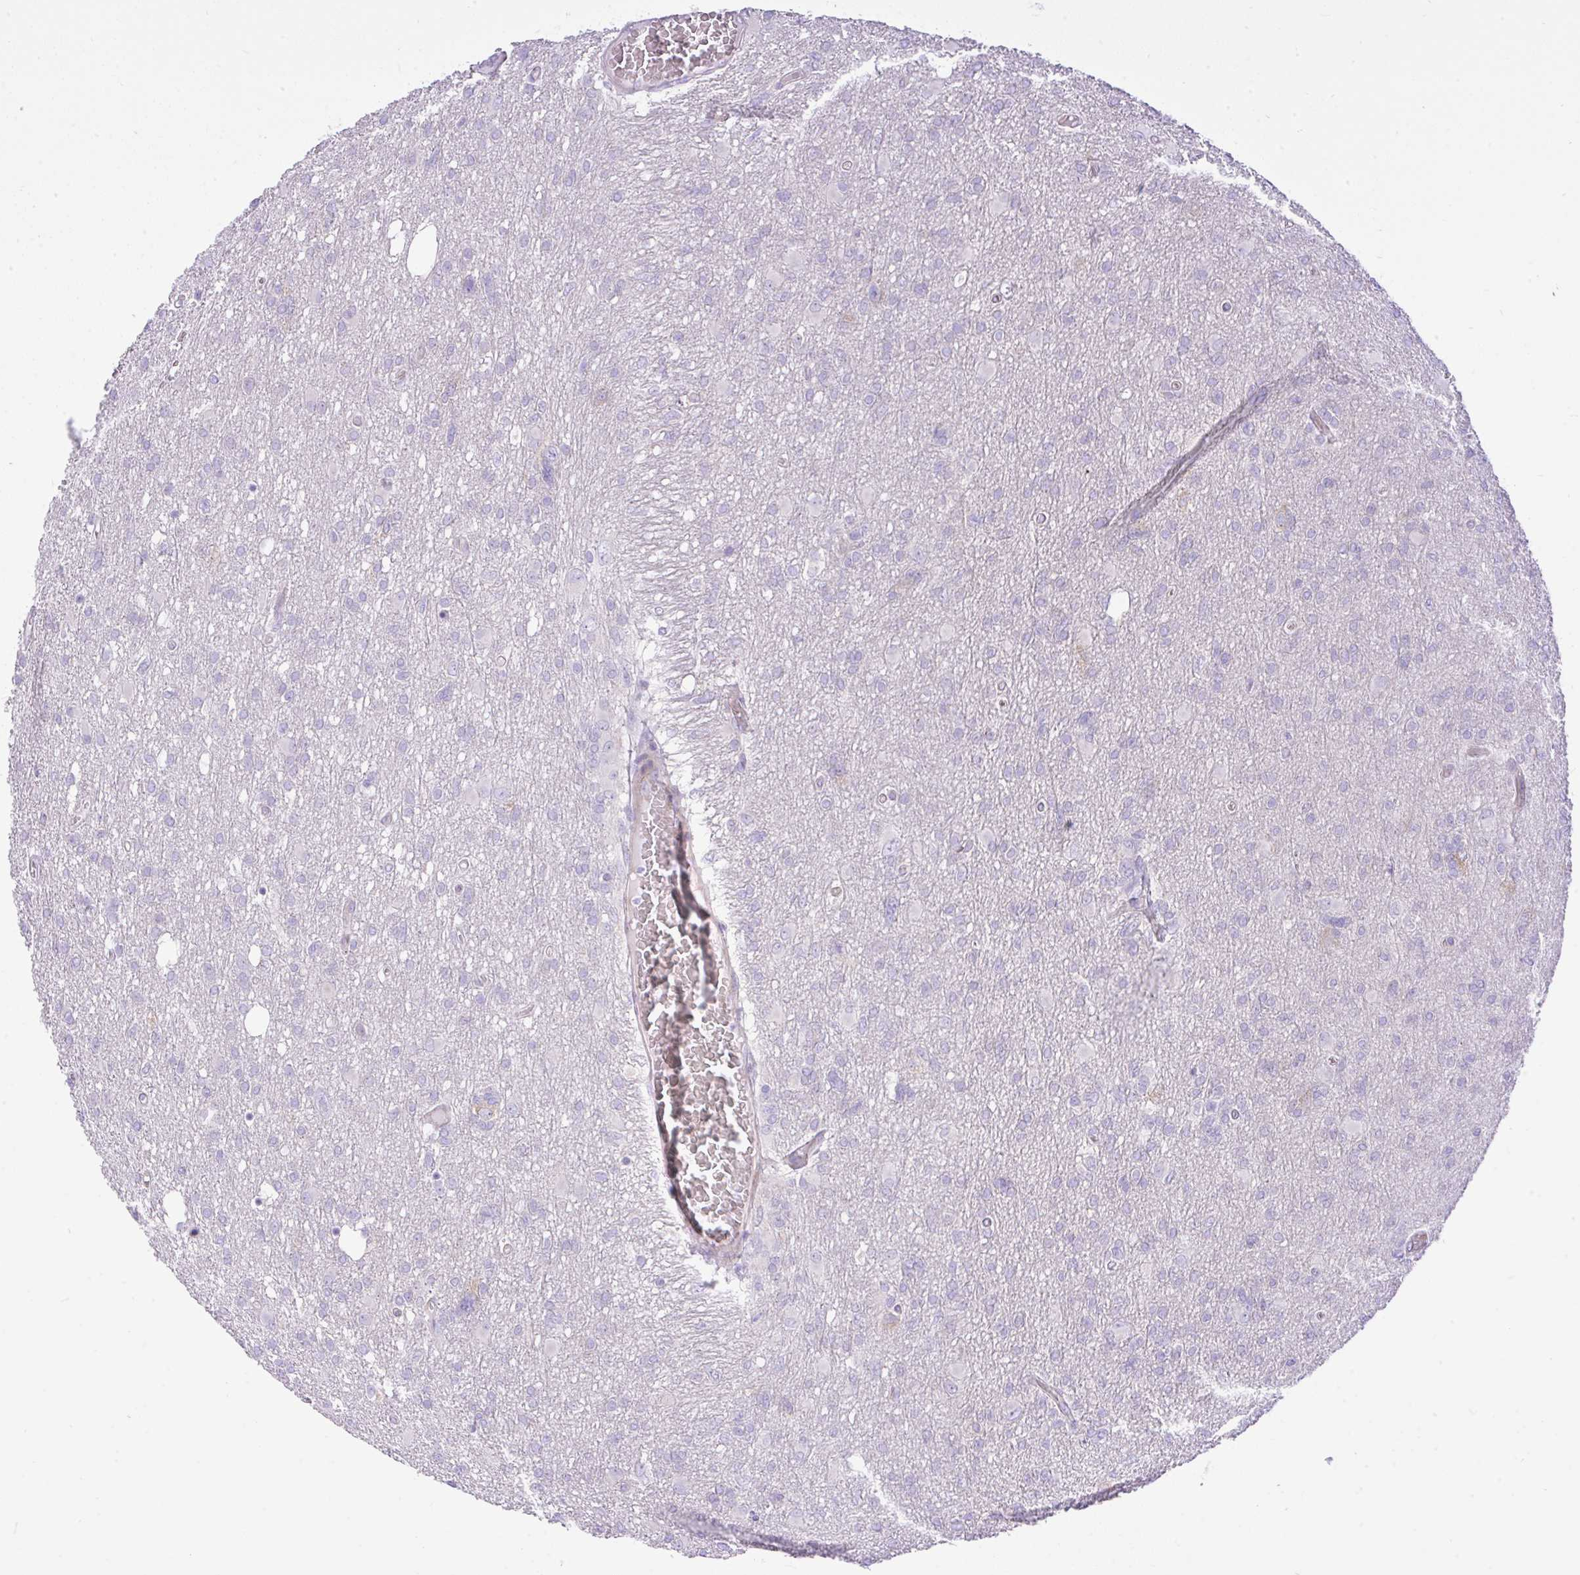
{"staining": {"intensity": "negative", "quantity": "none", "location": "none"}, "tissue": "glioma", "cell_type": "Tumor cells", "image_type": "cancer", "snomed": [{"axis": "morphology", "description": "Glioma, malignant, High grade"}, {"axis": "topography", "description": "Brain"}], "caption": "IHC image of neoplastic tissue: human glioma stained with DAB (3,3'-diaminobenzidine) reveals no significant protein expression in tumor cells. (Stains: DAB (3,3'-diaminobenzidine) immunohistochemistry (IHC) with hematoxylin counter stain, Microscopy: brightfield microscopy at high magnification).", "gene": "EEF1A2", "patient": {"sex": "male", "age": 61}}